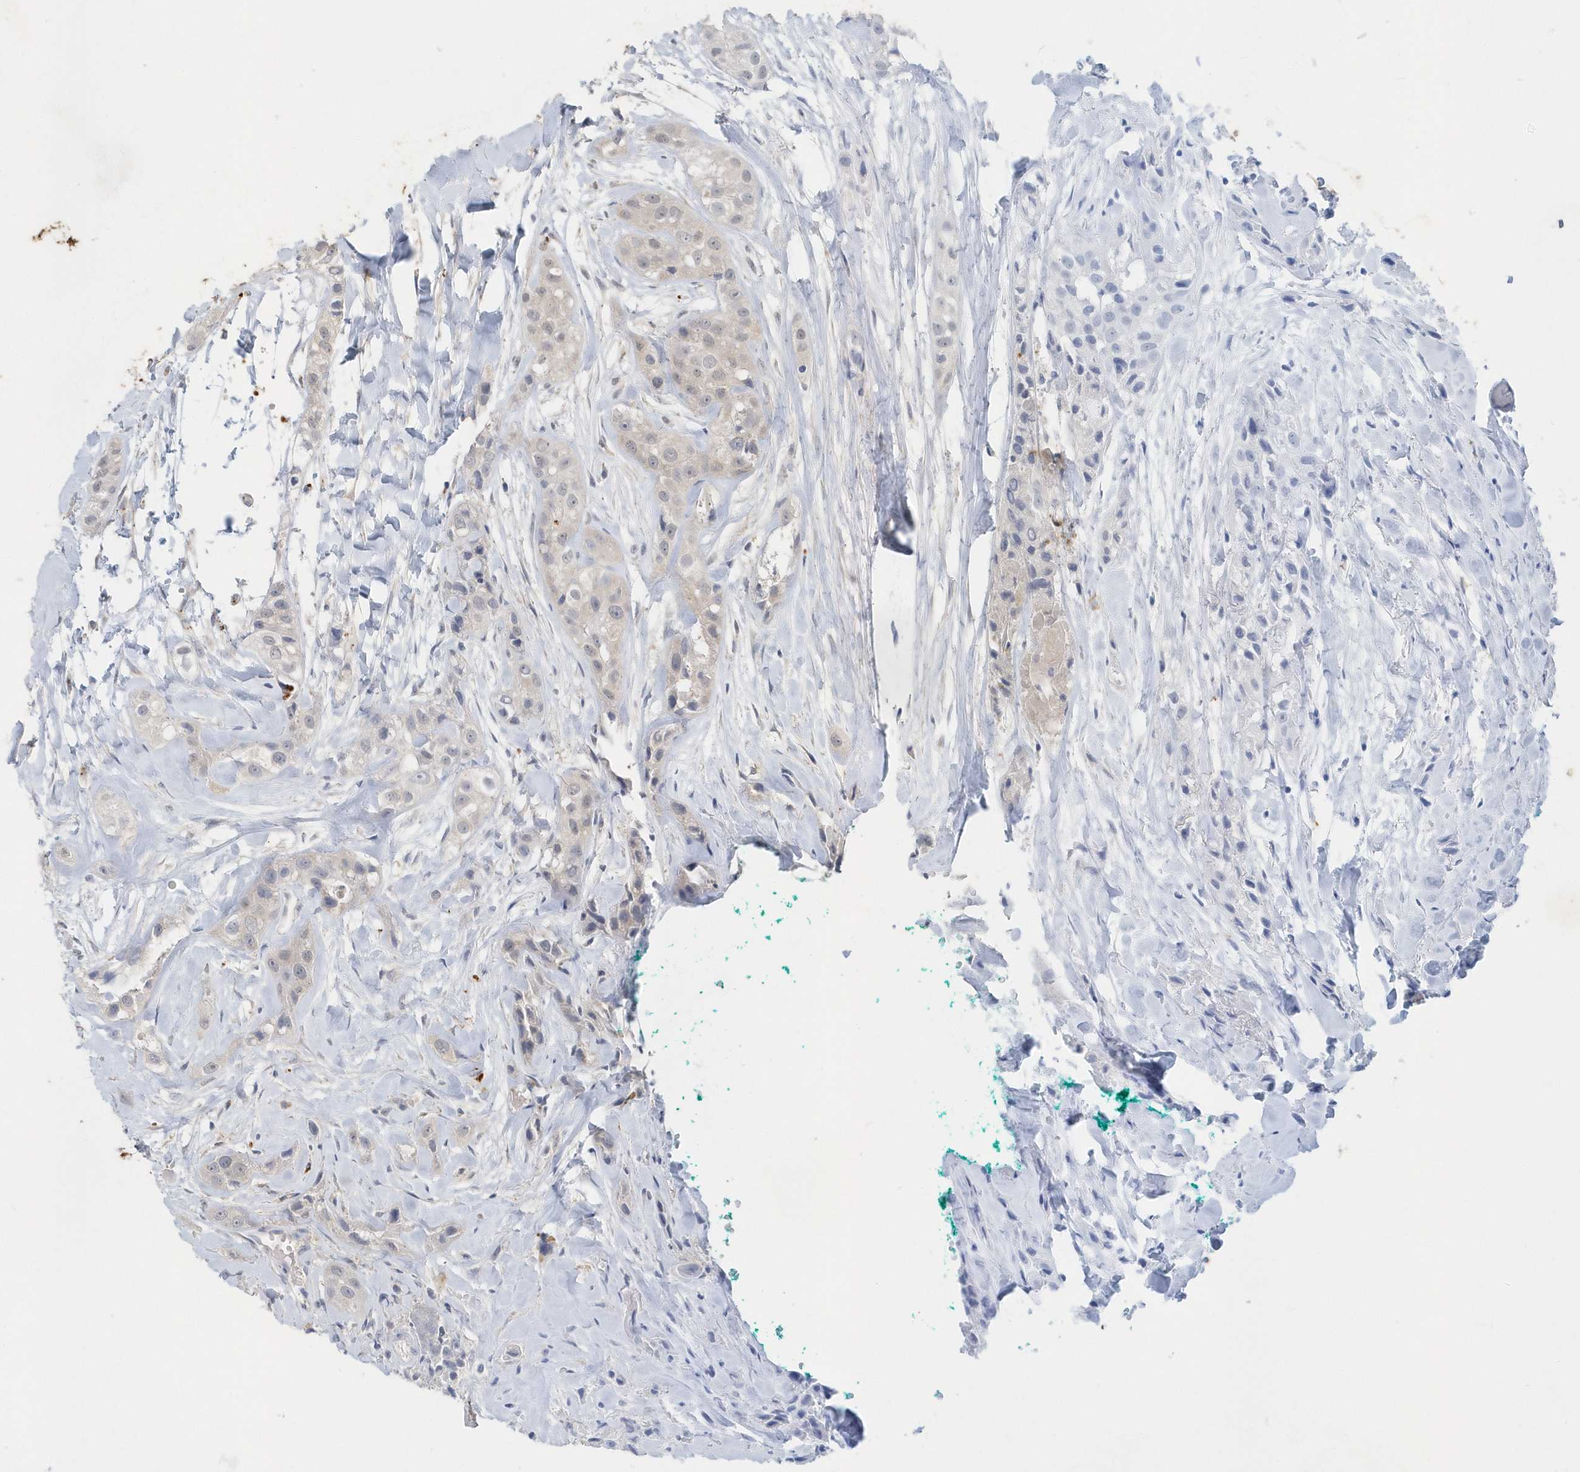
{"staining": {"intensity": "weak", "quantity": "<25%", "location": "cytoplasmic/membranous,nuclear"}, "tissue": "head and neck cancer", "cell_type": "Tumor cells", "image_type": "cancer", "snomed": [{"axis": "morphology", "description": "Normal tissue, NOS"}, {"axis": "morphology", "description": "Squamous cell carcinoma, NOS"}, {"axis": "topography", "description": "Skeletal muscle"}, {"axis": "topography", "description": "Head-Neck"}], "caption": "IHC micrograph of squamous cell carcinoma (head and neck) stained for a protein (brown), which reveals no staining in tumor cells. (Stains: DAB immunohistochemistry with hematoxylin counter stain, Microscopy: brightfield microscopy at high magnification).", "gene": "AKR7A2", "patient": {"sex": "male", "age": 51}}